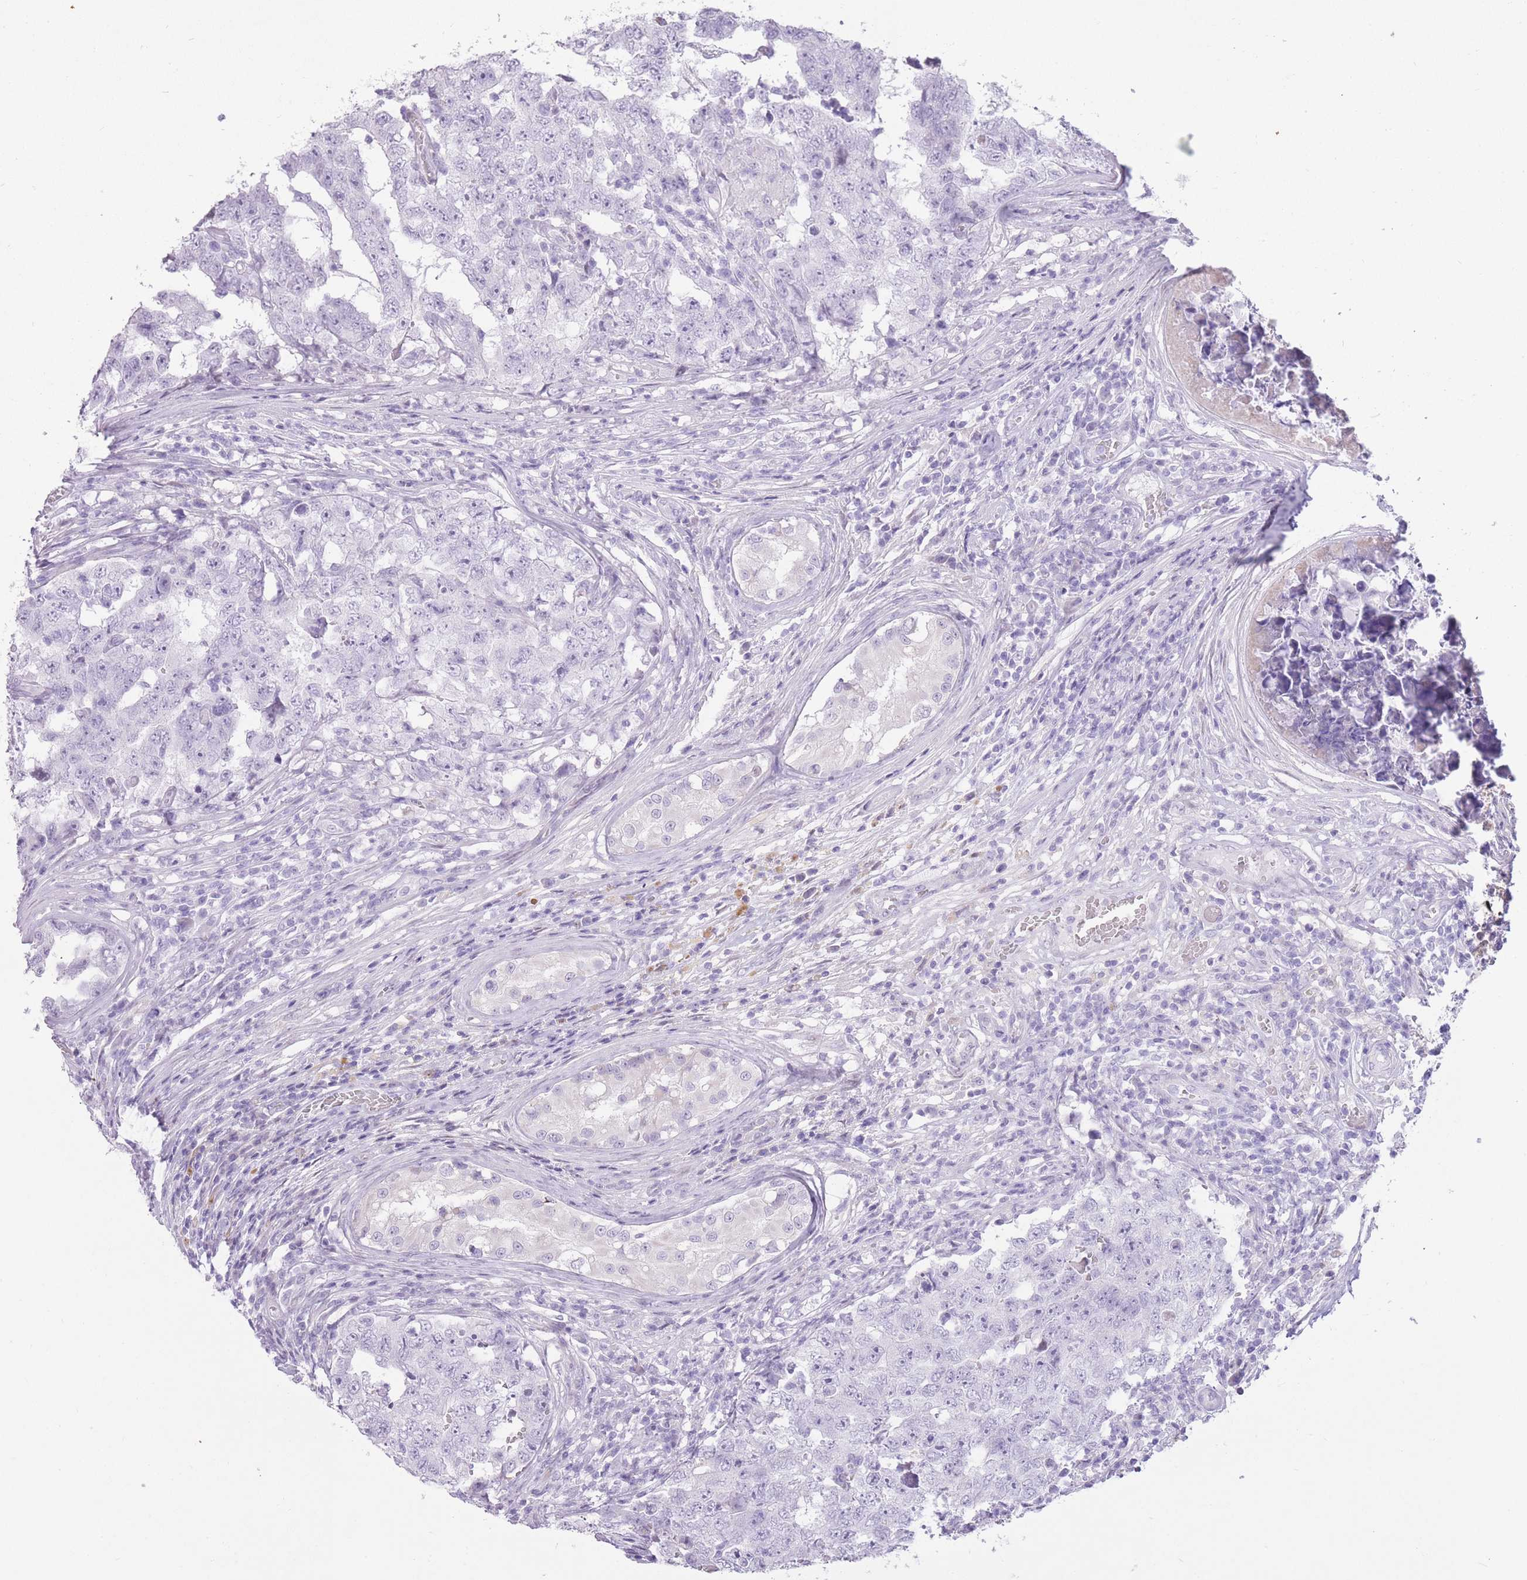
{"staining": {"intensity": "negative", "quantity": "none", "location": "none"}, "tissue": "testis cancer", "cell_type": "Tumor cells", "image_type": "cancer", "snomed": [{"axis": "morphology", "description": "Carcinoma, Embryonal, NOS"}, {"axis": "topography", "description": "Testis"}], "caption": "Human testis cancer (embryonal carcinoma) stained for a protein using immunohistochemistry (IHC) shows no staining in tumor cells.", "gene": "WDR70", "patient": {"sex": "male", "age": 25}}